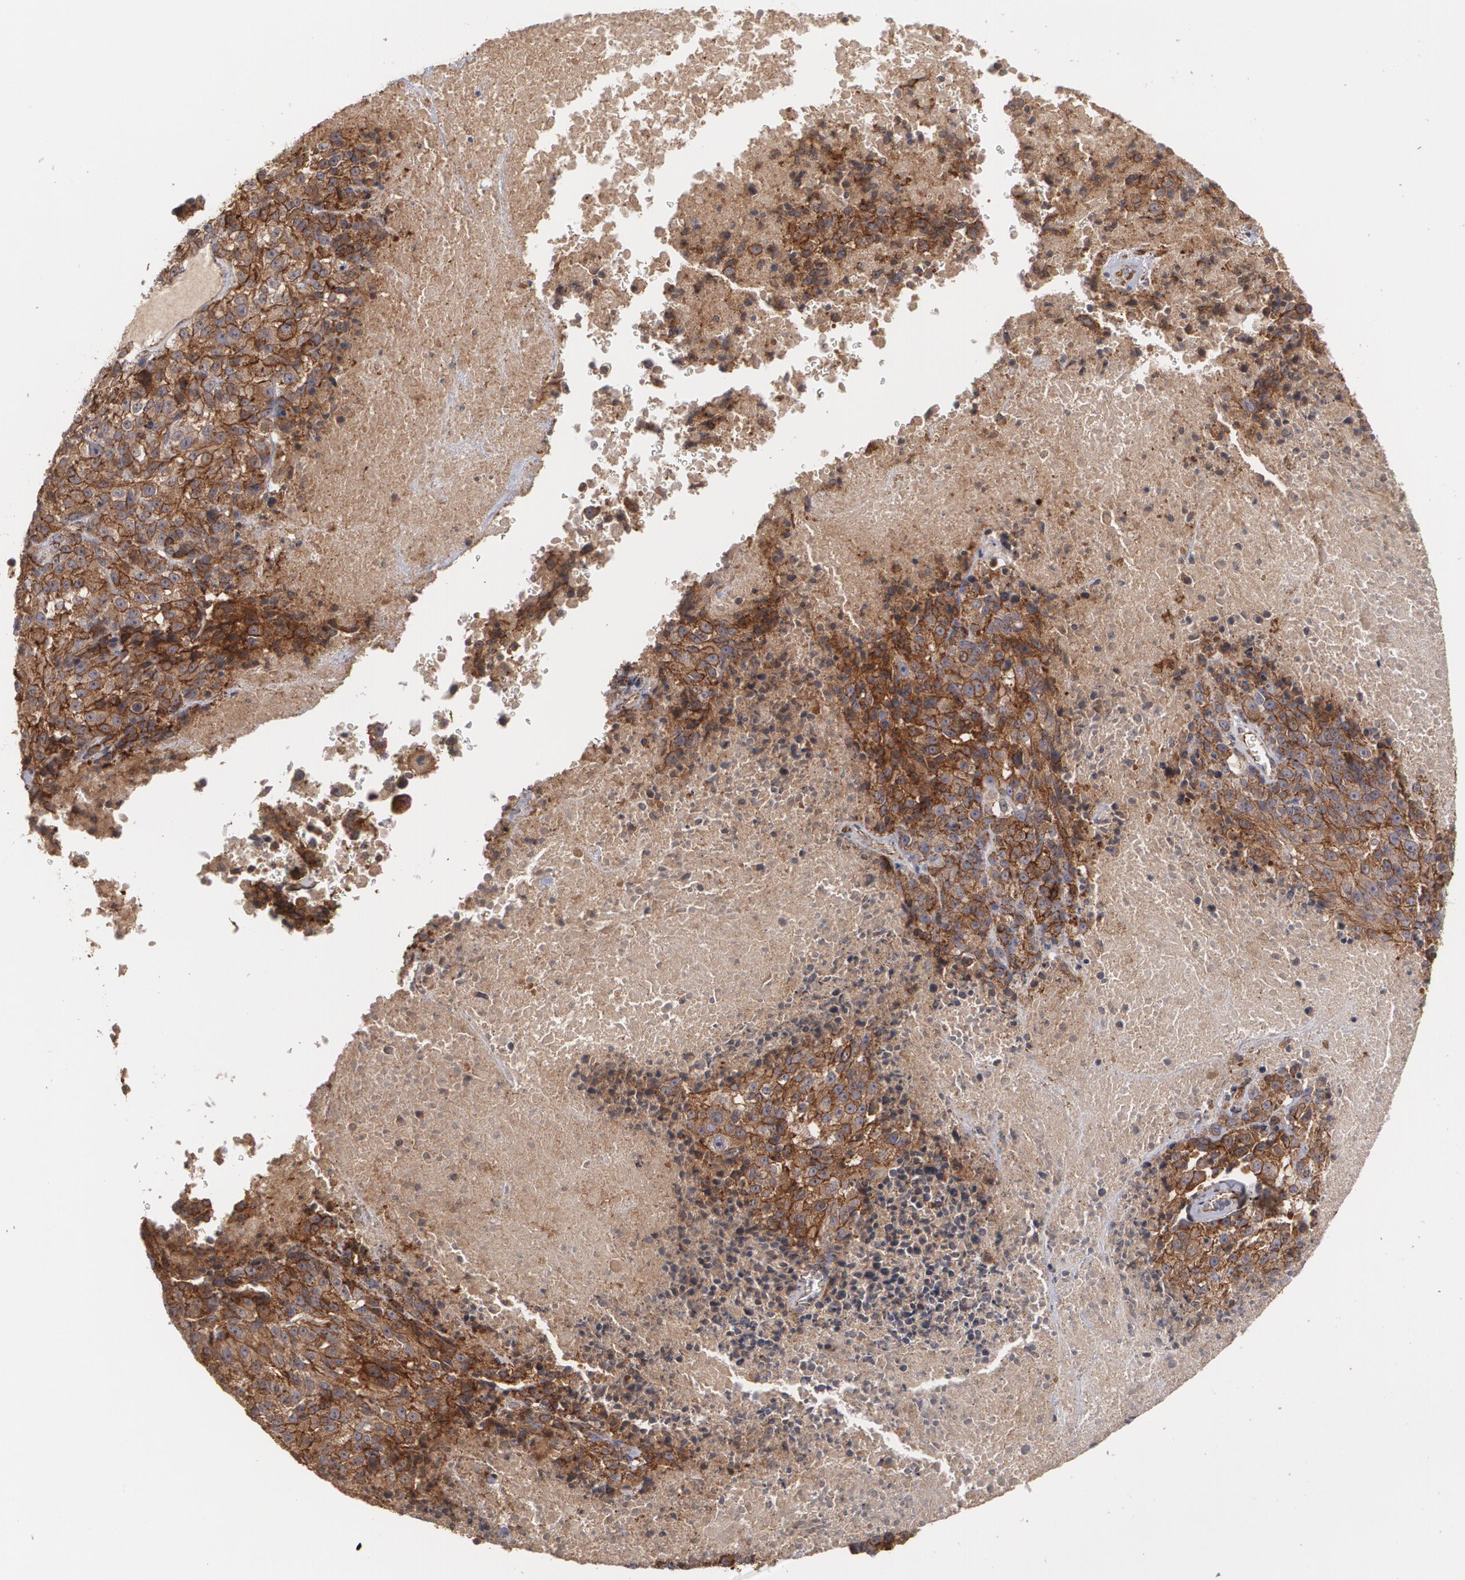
{"staining": {"intensity": "moderate", "quantity": ">75%", "location": "cytoplasmic/membranous"}, "tissue": "melanoma", "cell_type": "Tumor cells", "image_type": "cancer", "snomed": [{"axis": "morphology", "description": "Malignant melanoma, Metastatic site"}, {"axis": "topography", "description": "Cerebral cortex"}], "caption": "An IHC photomicrograph of tumor tissue is shown. Protein staining in brown labels moderate cytoplasmic/membranous positivity in melanoma within tumor cells.", "gene": "TJP1", "patient": {"sex": "female", "age": 52}}